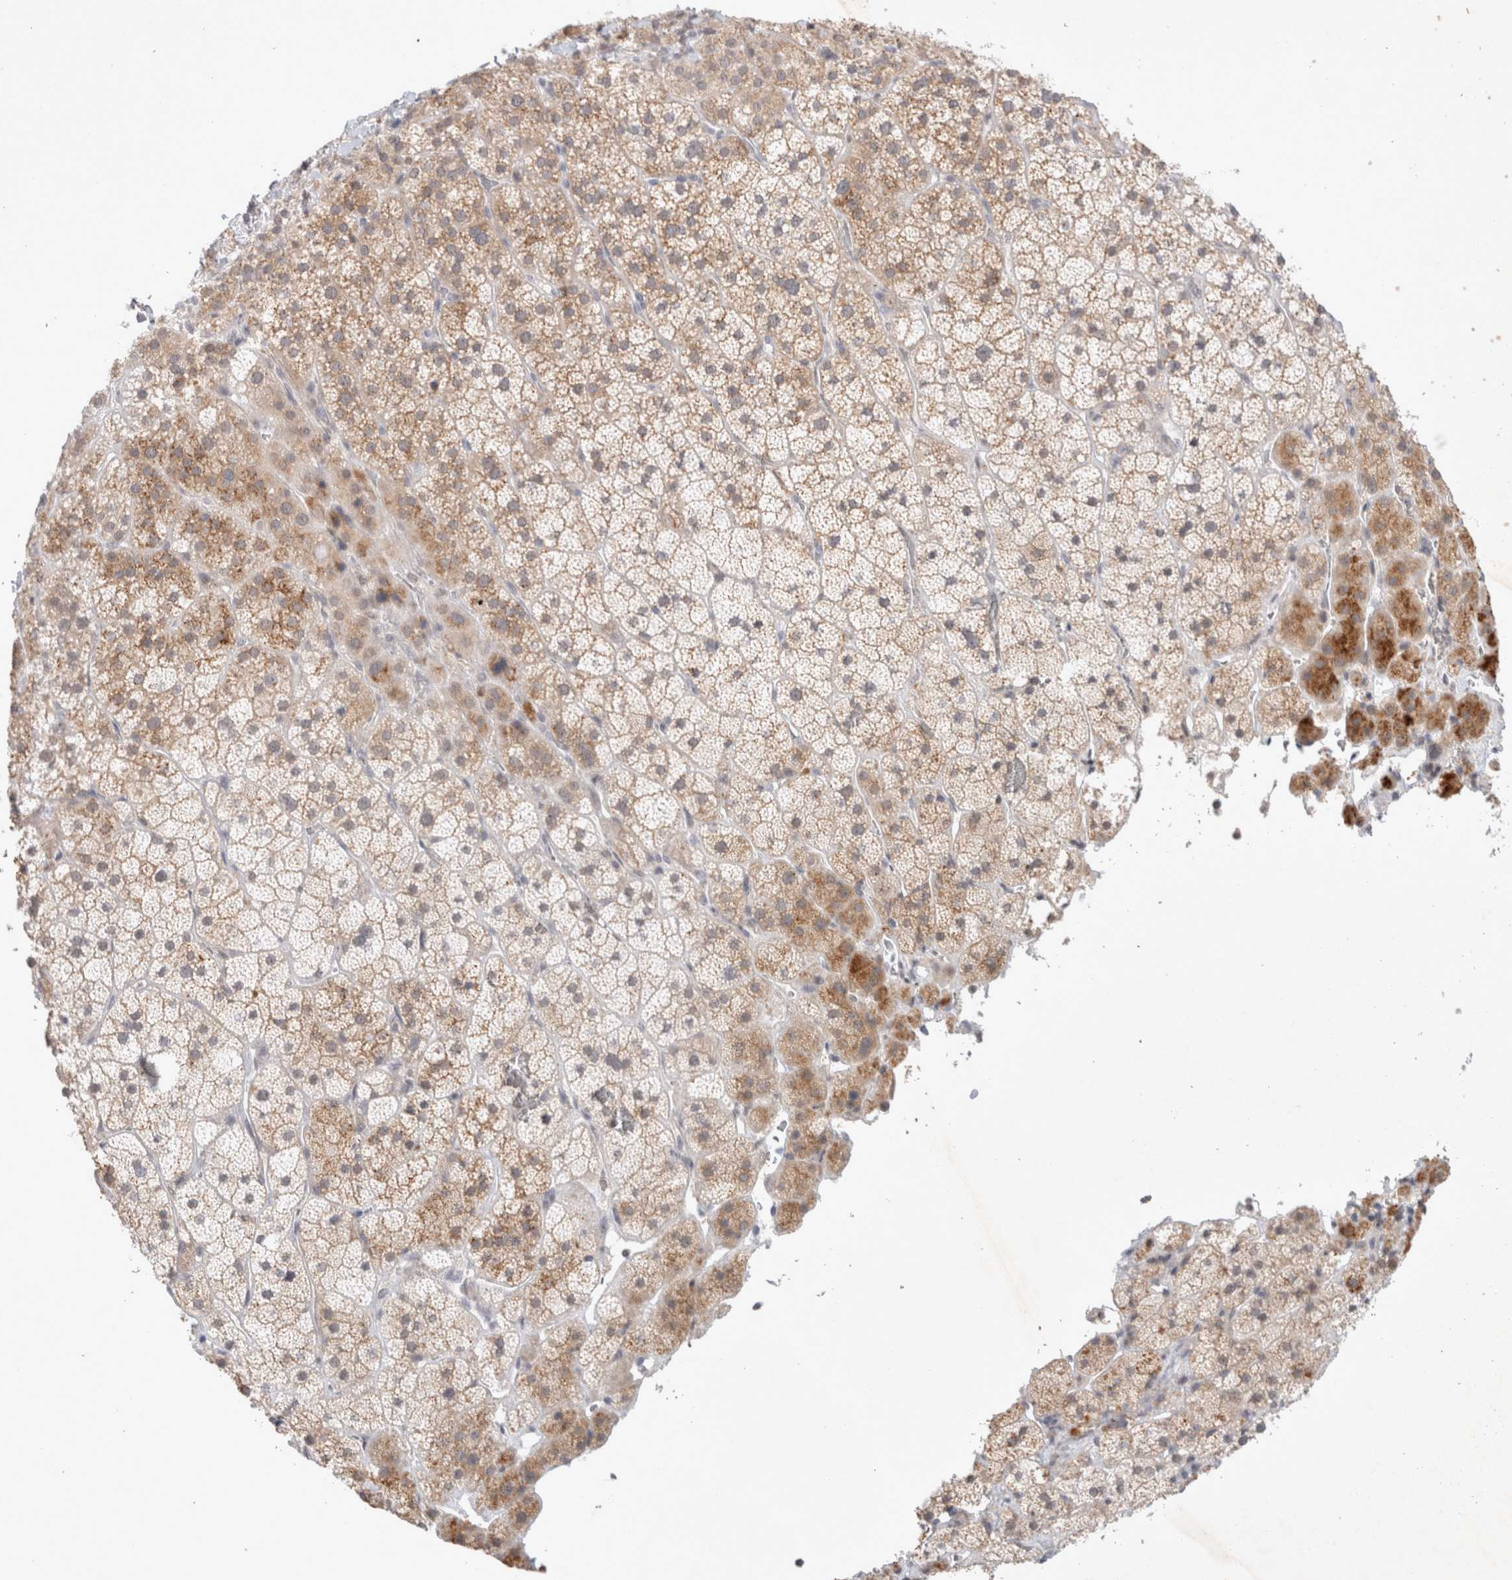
{"staining": {"intensity": "moderate", "quantity": "25%-75%", "location": "cytoplasmic/membranous"}, "tissue": "adrenal gland", "cell_type": "Glandular cells", "image_type": "normal", "snomed": [{"axis": "morphology", "description": "Normal tissue, NOS"}, {"axis": "topography", "description": "Adrenal gland"}], "caption": "Glandular cells reveal moderate cytoplasmic/membranous staining in about 25%-75% of cells in benign adrenal gland. Immunohistochemistry stains the protein of interest in brown and the nuclei are stained blue.", "gene": "FBXO42", "patient": {"sex": "male", "age": 57}}